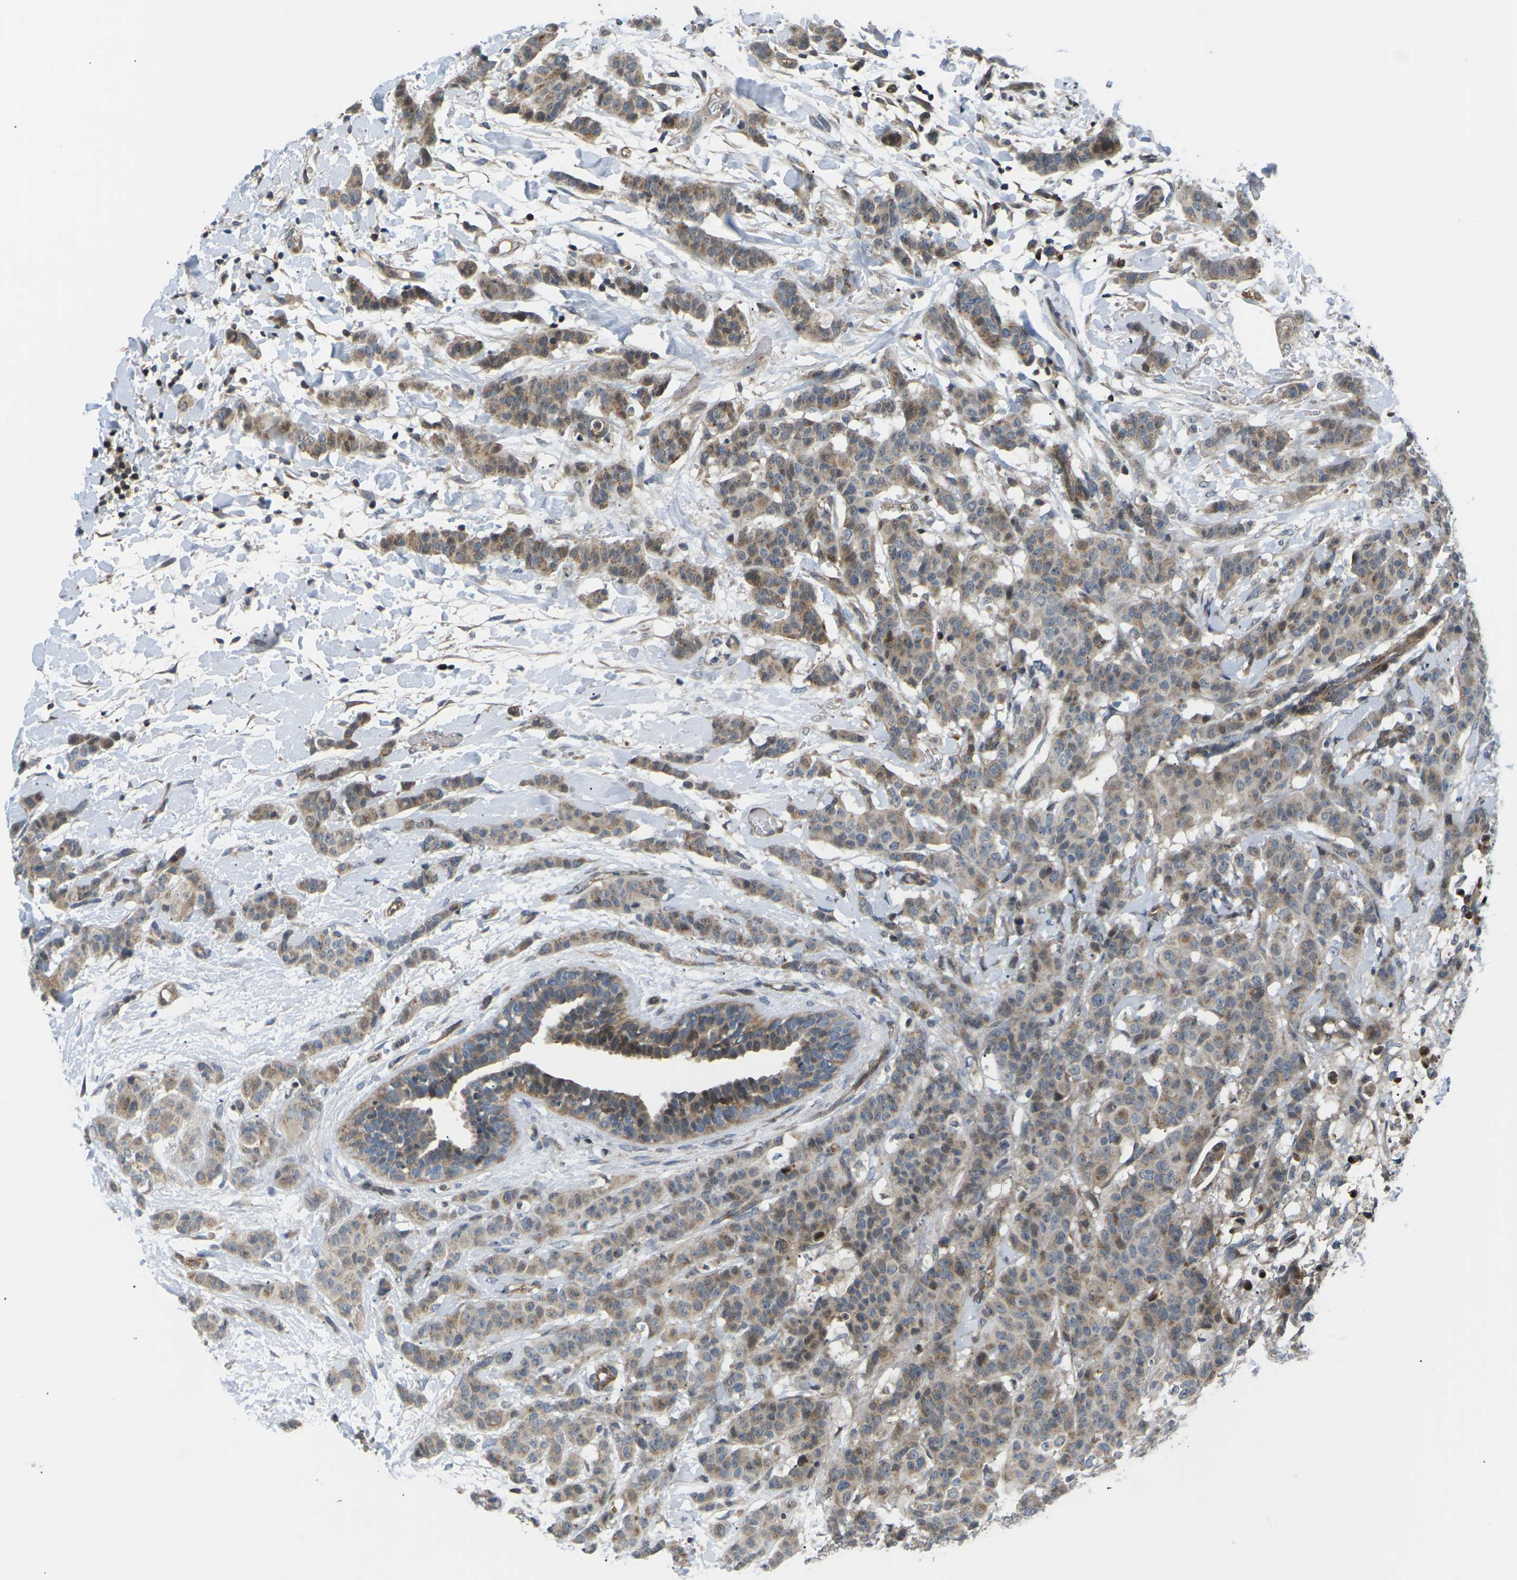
{"staining": {"intensity": "moderate", "quantity": ">75%", "location": "cytoplasmic/membranous"}, "tissue": "breast cancer", "cell_type": "Tumor cells", "image_type": "cancer", "snomed": [{"axis": "morphology", "description": "Normal tissue, NOS"}, {"axis": "morphology", "description": "Duct carcinoma"}, {"axis": "topography", "description": "Breast"}], "caption": "IHC staining of breast cancer (infiltrating ductal carcinoma), which demonstrates medium levels of moderate cytoplasmic/membranous staining in approximately >75% of tumor cells indicating moderate cytoplasmic/membranous protein positivity. The staining was performed using DAB (brown) for protein detection and nuclei were counterstained in hematoxylin (blue).", "gene": "RPS6KA3", "patient": {"sex": "female", "age": 40}}